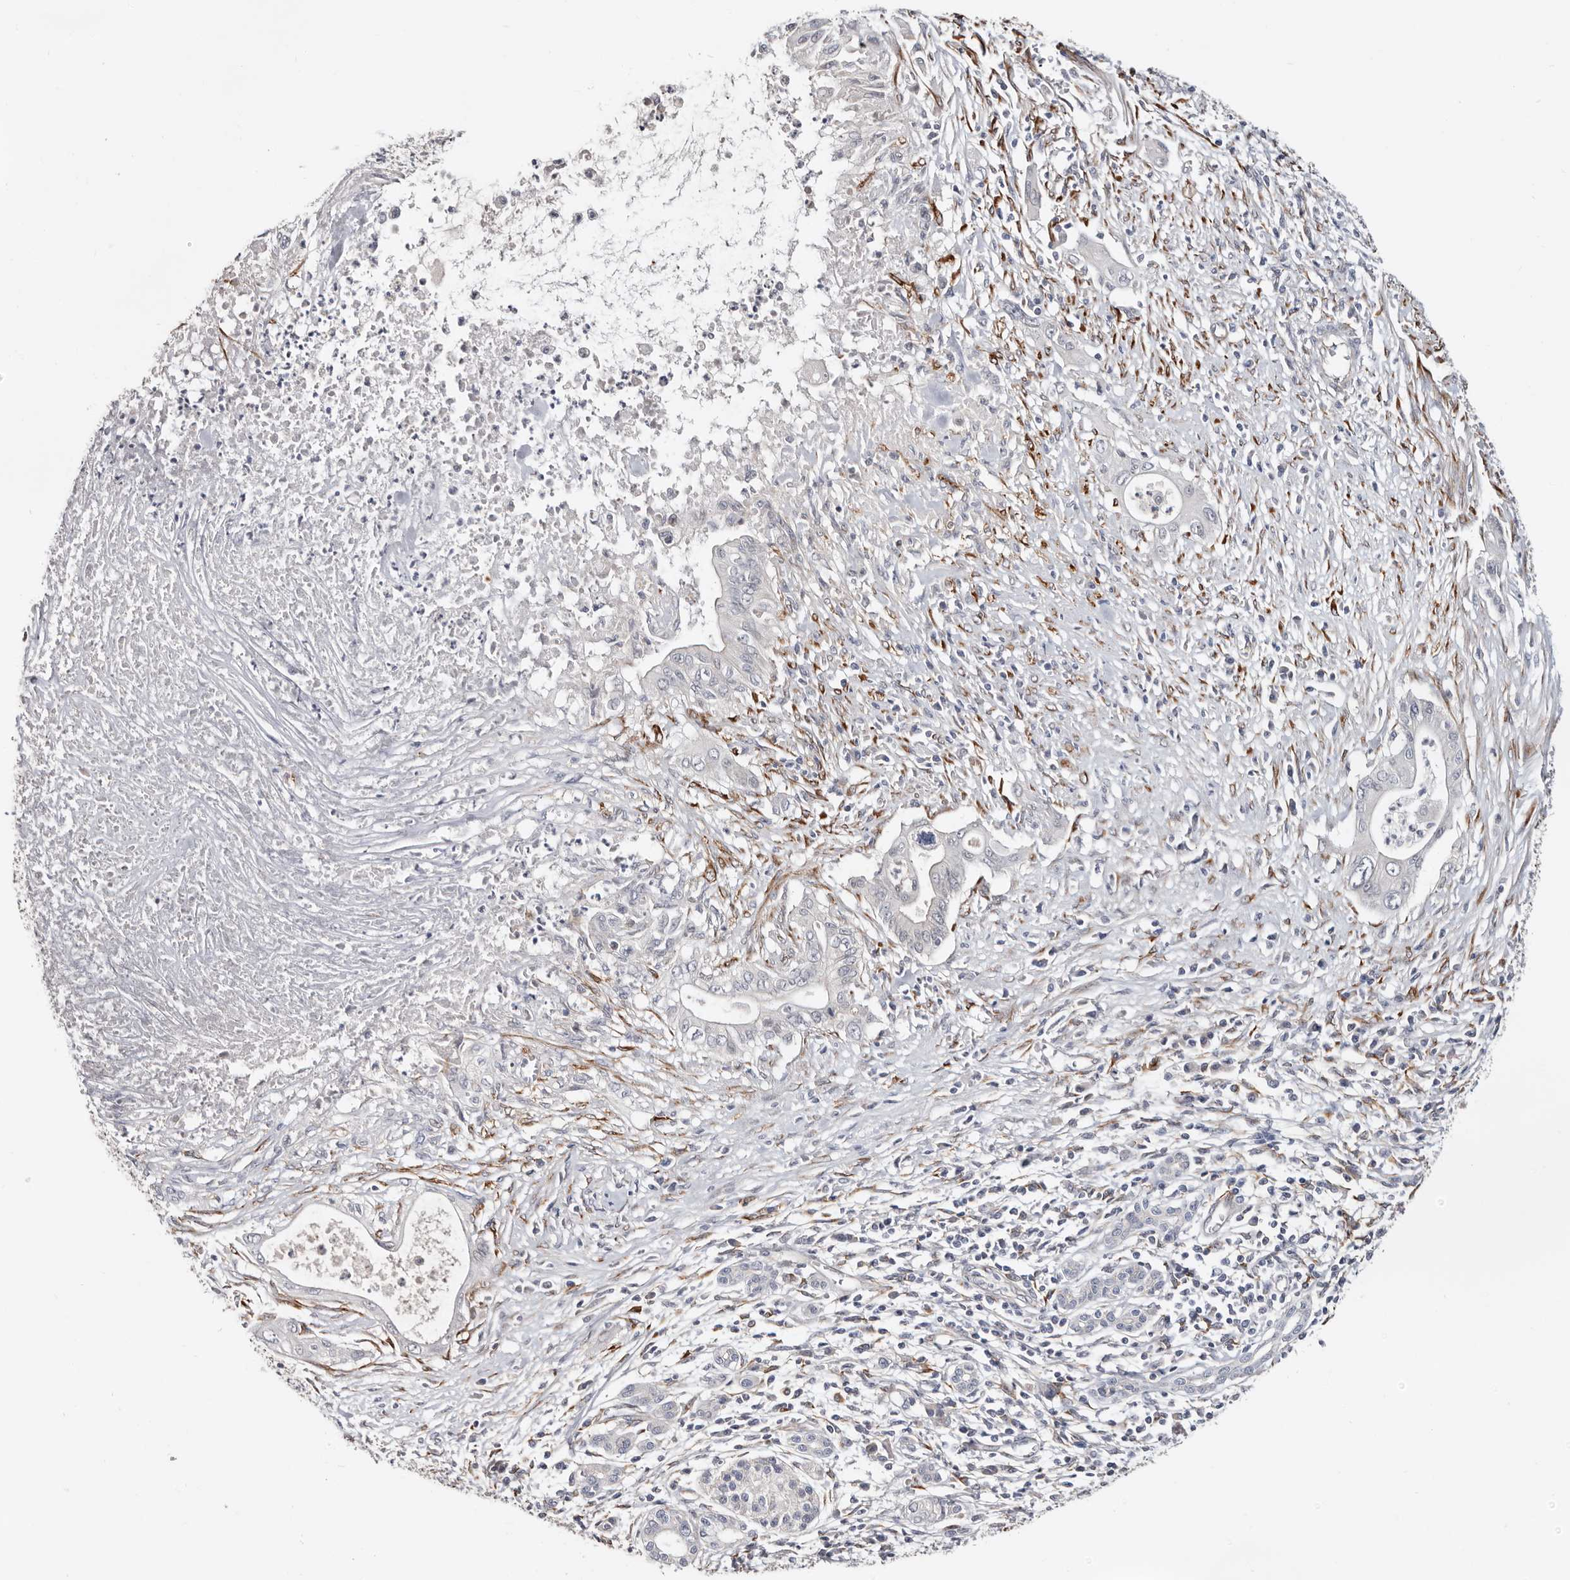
{"staining": {"intensity": "negative", "quantity": "none", "location": "none"}, "tissue": "pancreatic cancer", "cell_type": "Tumor cells", "image_type": "cancer", "snomed": [{"axis": "morphology", "description": "Adenocarcinoma, NOS"}, {"axis": "topography", "description": "Pancreas"}], "caption": "Immunohistochemistry (IHC) of human adenocarcinoma (pancreatic) displays no staining in tumor cells.", "gene": "USH1C", "patient": {"sex": "male", "age": 58}}